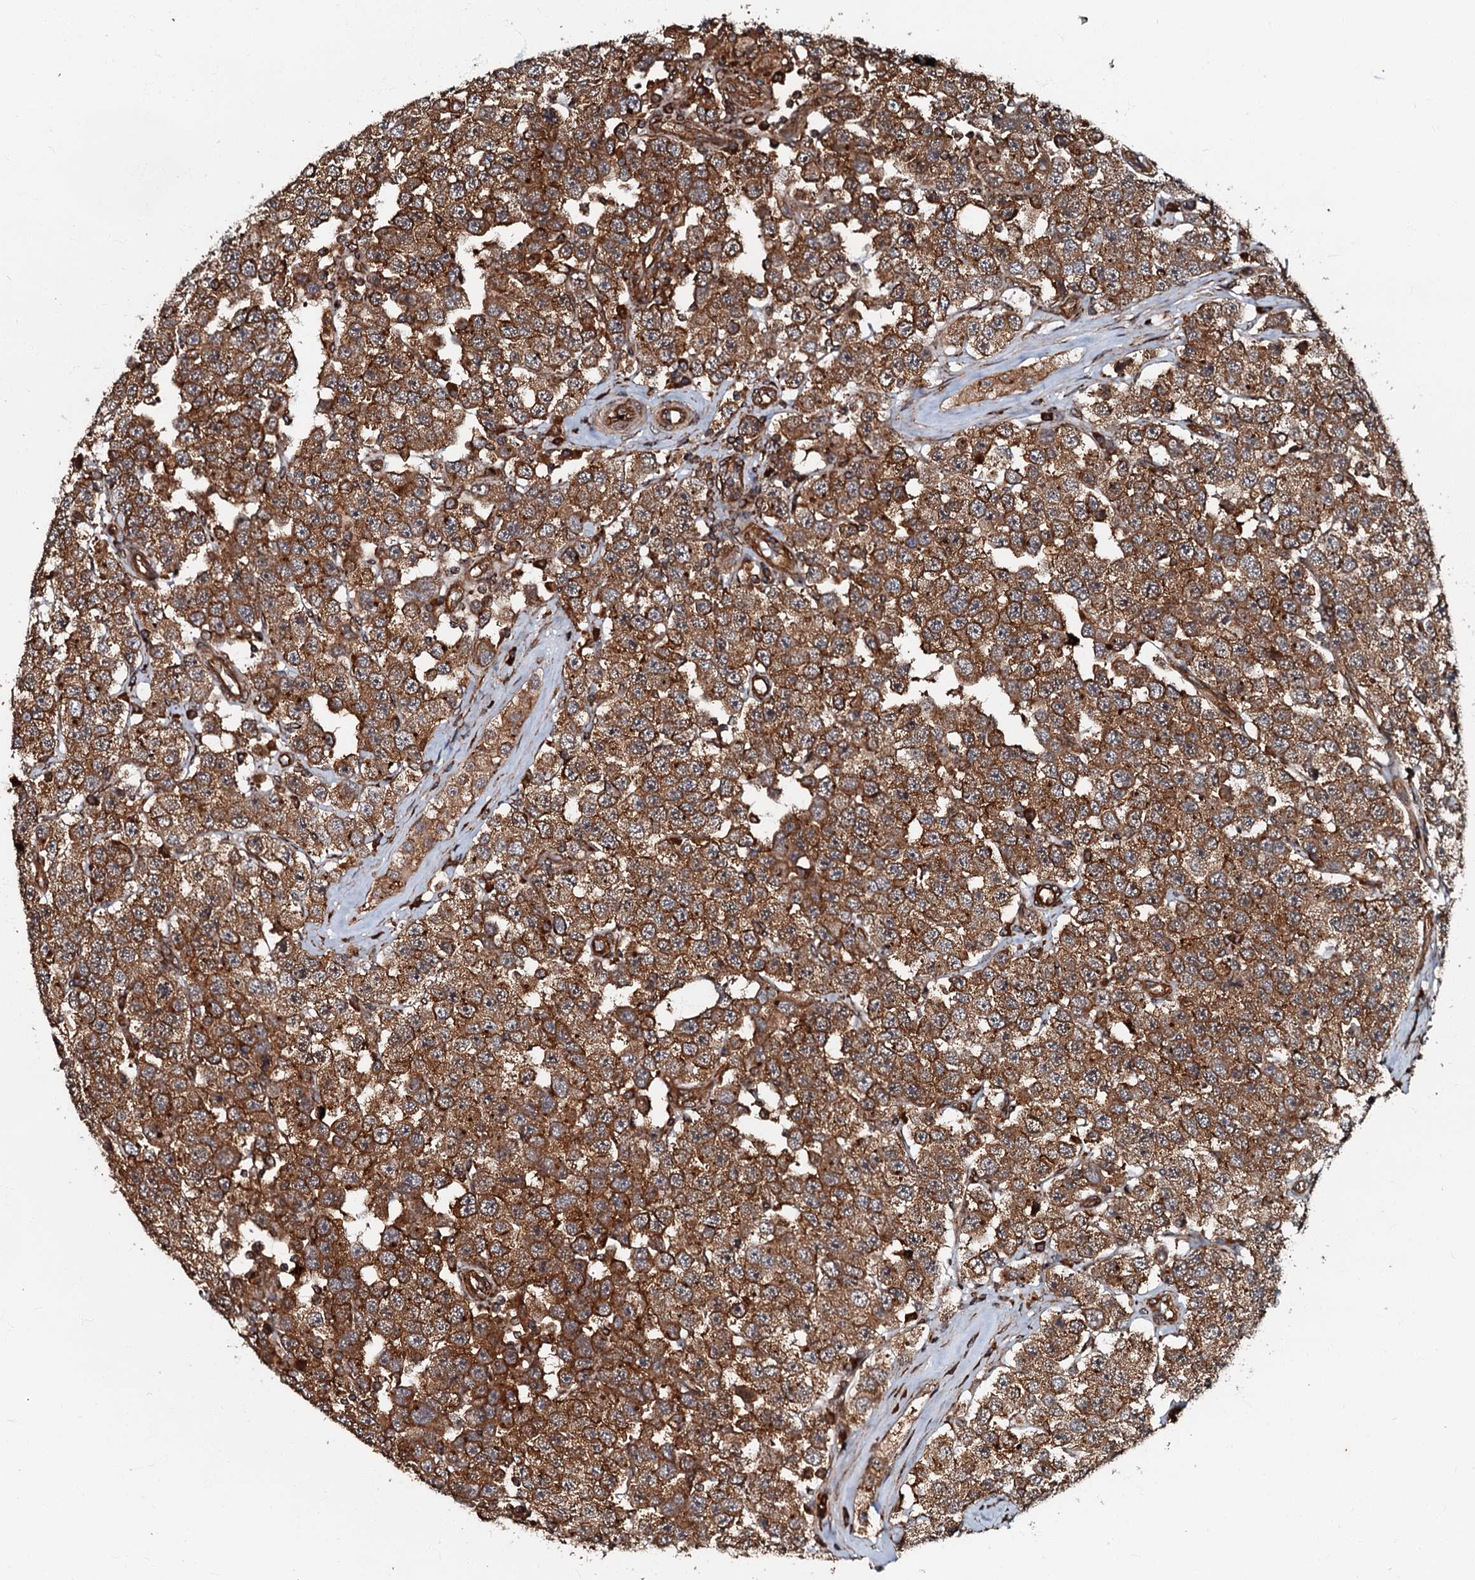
{"staining": {"intensity": "moderate", "quantity": ">75%", "location": "cytoplasmic/membranous"}, "tissue": "testis cancer", "cell_type": "Tumor cells", "image_type": "cancer", "snomed": [{"axis": "morphology", "description": "Seminoma, NOS"}, {"axis": "topography", "description": "Testis"}], "caption": "Immunohistochemistry (IHC) (DAB (3,3'-diaminobenzidine)) staining of seminoma (testis) demonstrates moderate cytoplasmic/membranous protein staining in about >75% of tumor cells.", "gene": "BLOC1S6", "patient": {"sex": "male", "age": 28}}